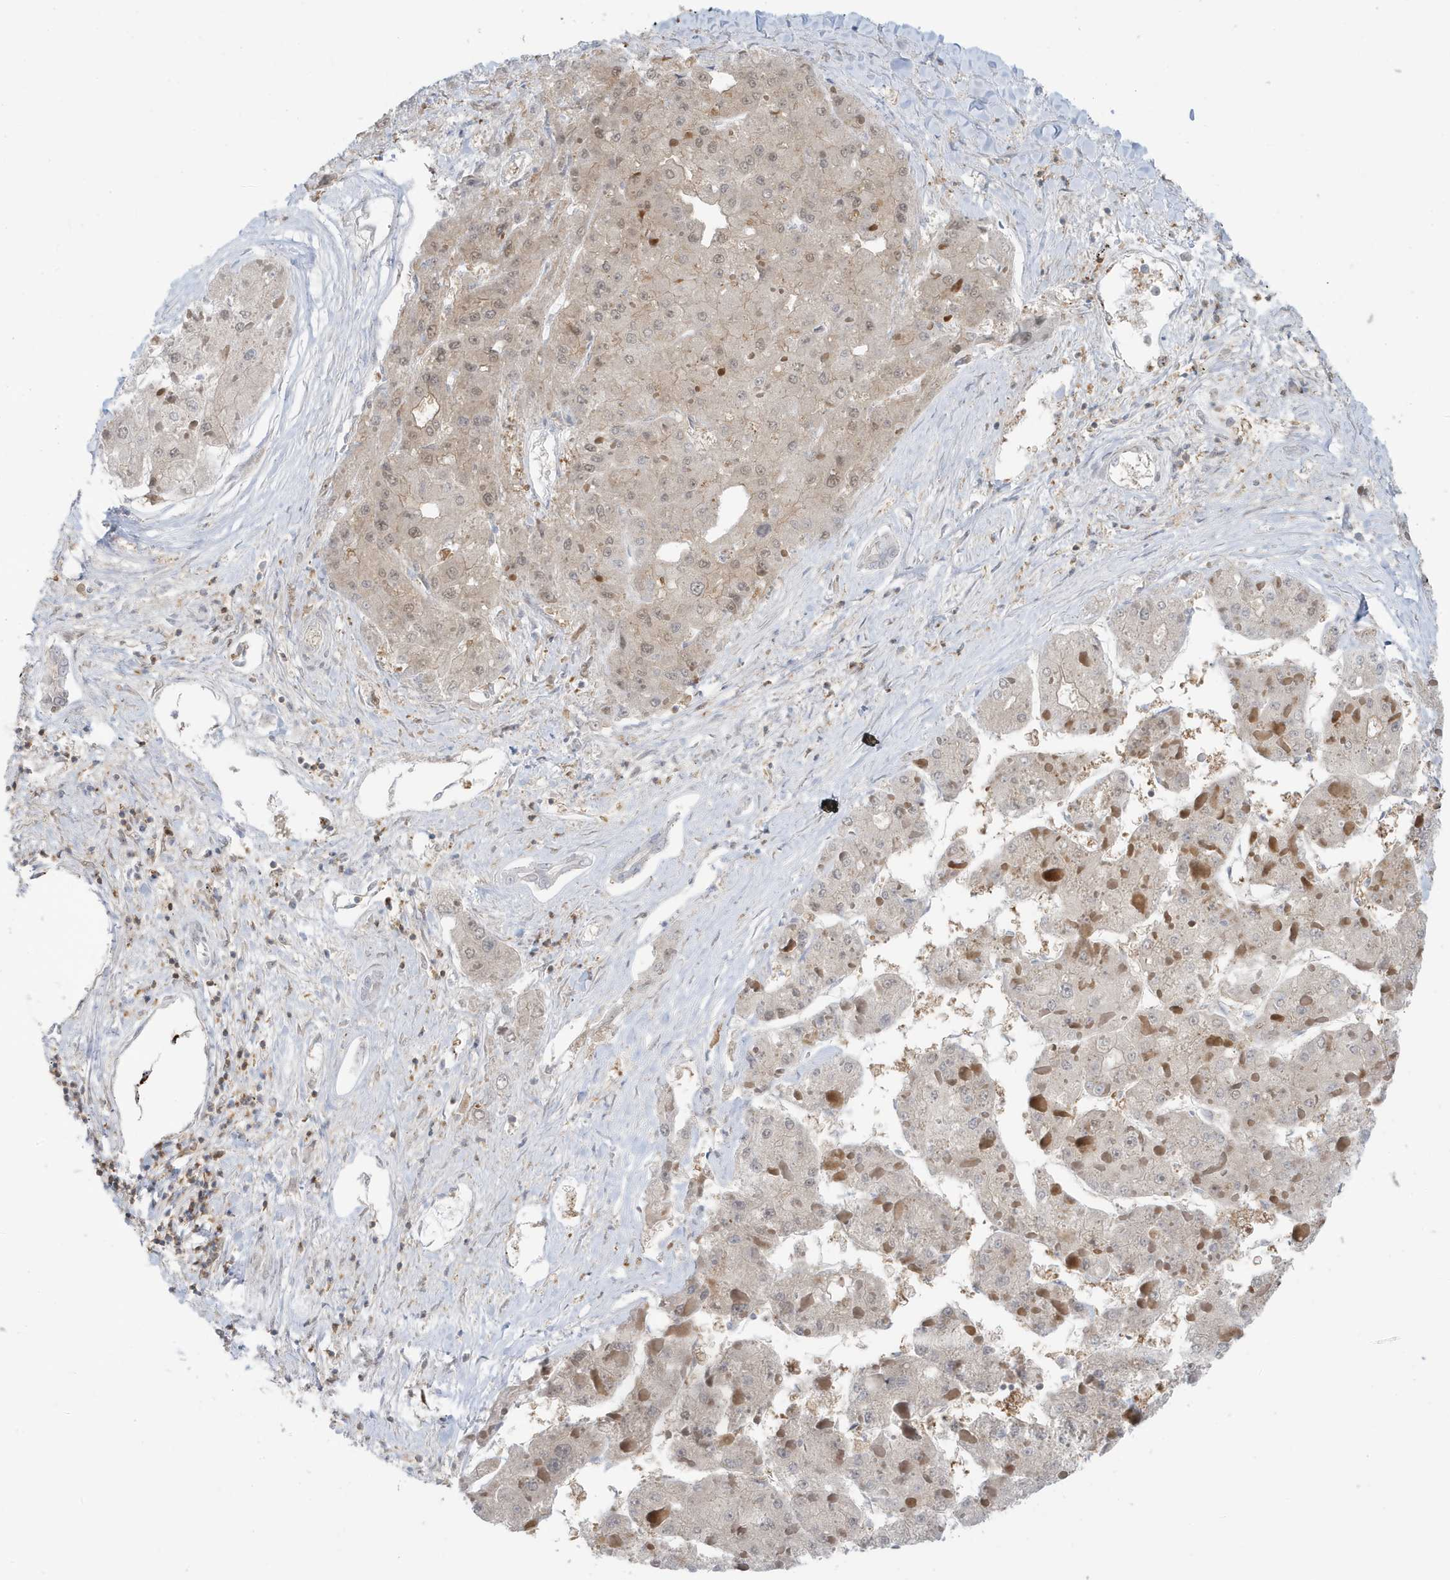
{"staining": {"intensity": "weak", "quantity": "<25%", "location": "cytoplasmic/membranous"}, "tissue": "liver cancer", "cell_type": "Tumor cells", "image_type": "cancer", "snomed": [{"axis": "morphology", "description": "Carcinoma, Hepatocellular, NOS"}, {"axis": "topography", "description": "Liver"}], "caption": "Immunohistochemical staining of liver cancer (hepatocellular carcinoma) shows no significant positivity in tumor cells.", "gene": "OGA", "patient": {"sex": "female", "age": 73}}